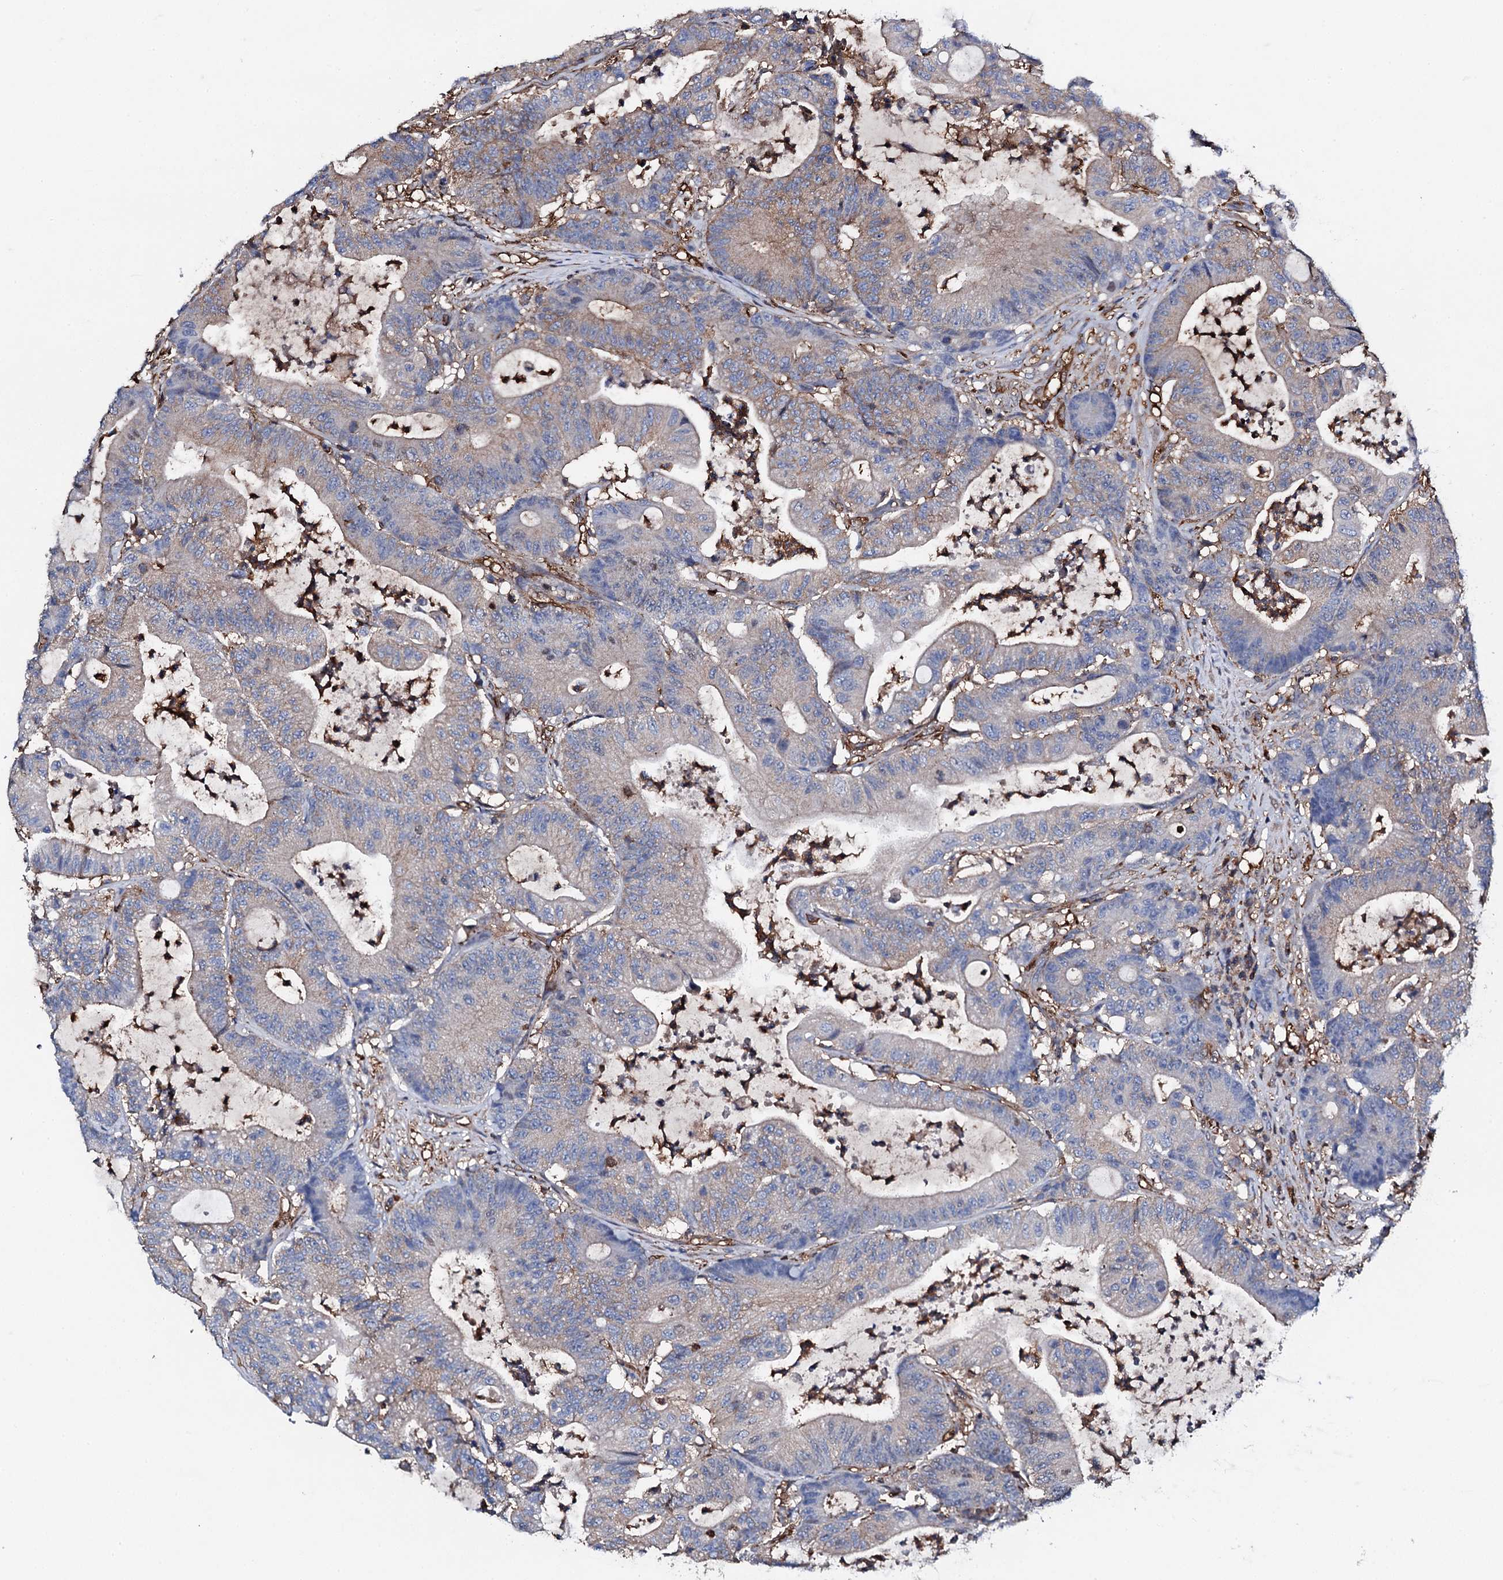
{"staining": {"intensity": "weak", "quantity": "<25%", "location": "cytoplasmic/membranous"}, "tissue": "colorectal cancer", "cell_type": "Tumor cells", "image_type": "cancer", "snomed": [{"axis": "morphology", "description": "Adenocarcinoma, NOS"}, {"axis": "topography", "description": "Colon"}], "caption": "A photomicrograph of adenocarcinoma (colorectal) stained for a protein demonstrates no brown staining in tumor cells.", "gene": "MS4A4E", "patient": {"sex": "female", "age": 84}}